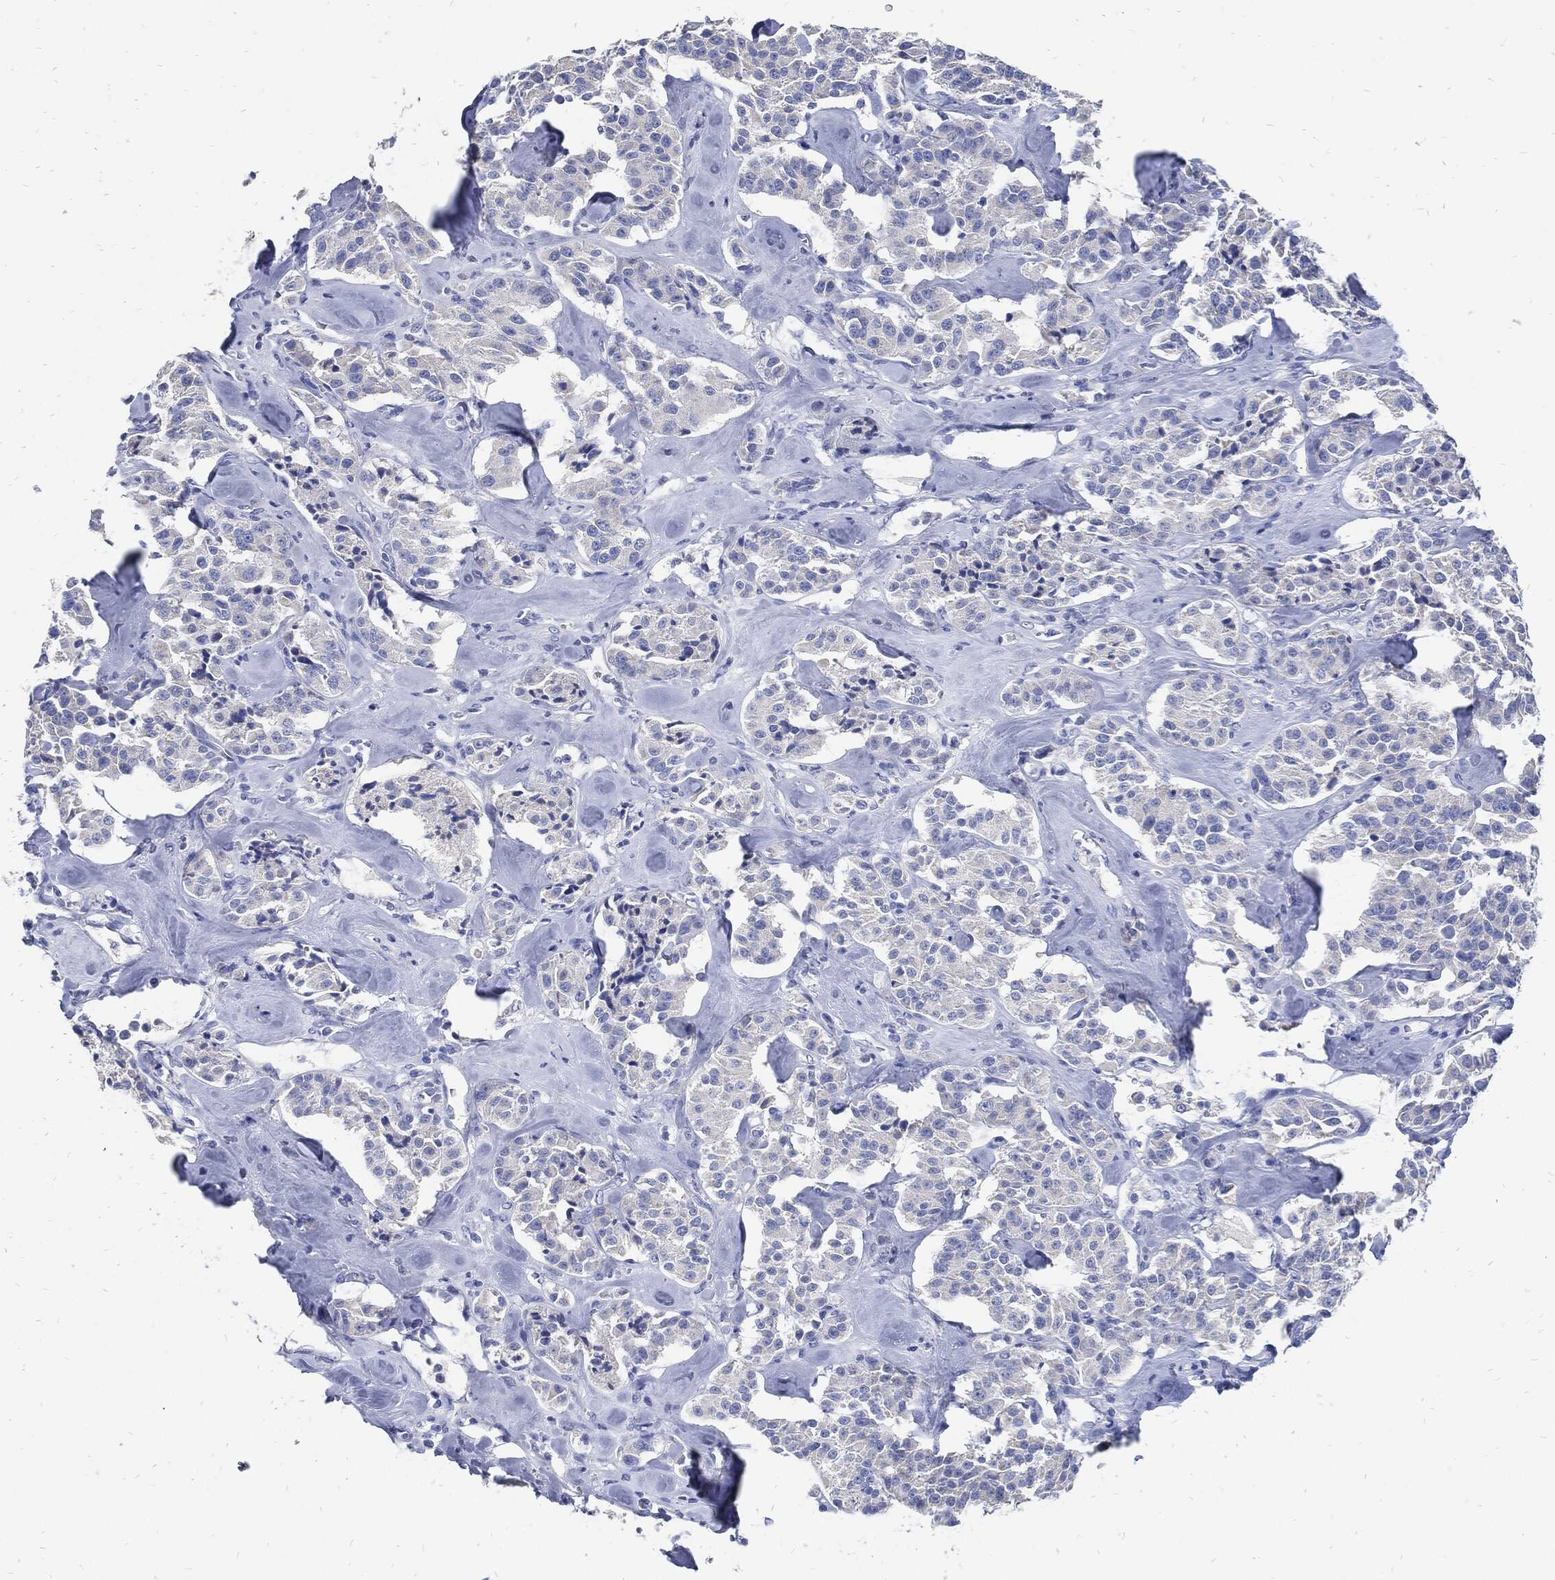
{"staining": {"intensity": "negative", "quantity": "none", "location": "none"}, "tissue": "carcinoid", "cell_type": "Tumor cells", "image_type": "cancer", "snomed": [{"axis": "morphology", "description": "Carcinoid, malignant, NOS"}, {"axis": "topography", "description": "Pancreas"}], "caption": "Immunohistochemical staining of human carcinoid demonstrates no significant expression in tumor cells. The staining is performed using DAB brown chromogen with nuclei counter-stained in using hematoxylin.", "gene": "FABP4", "patient": {"sex": "male", "age": 41}}